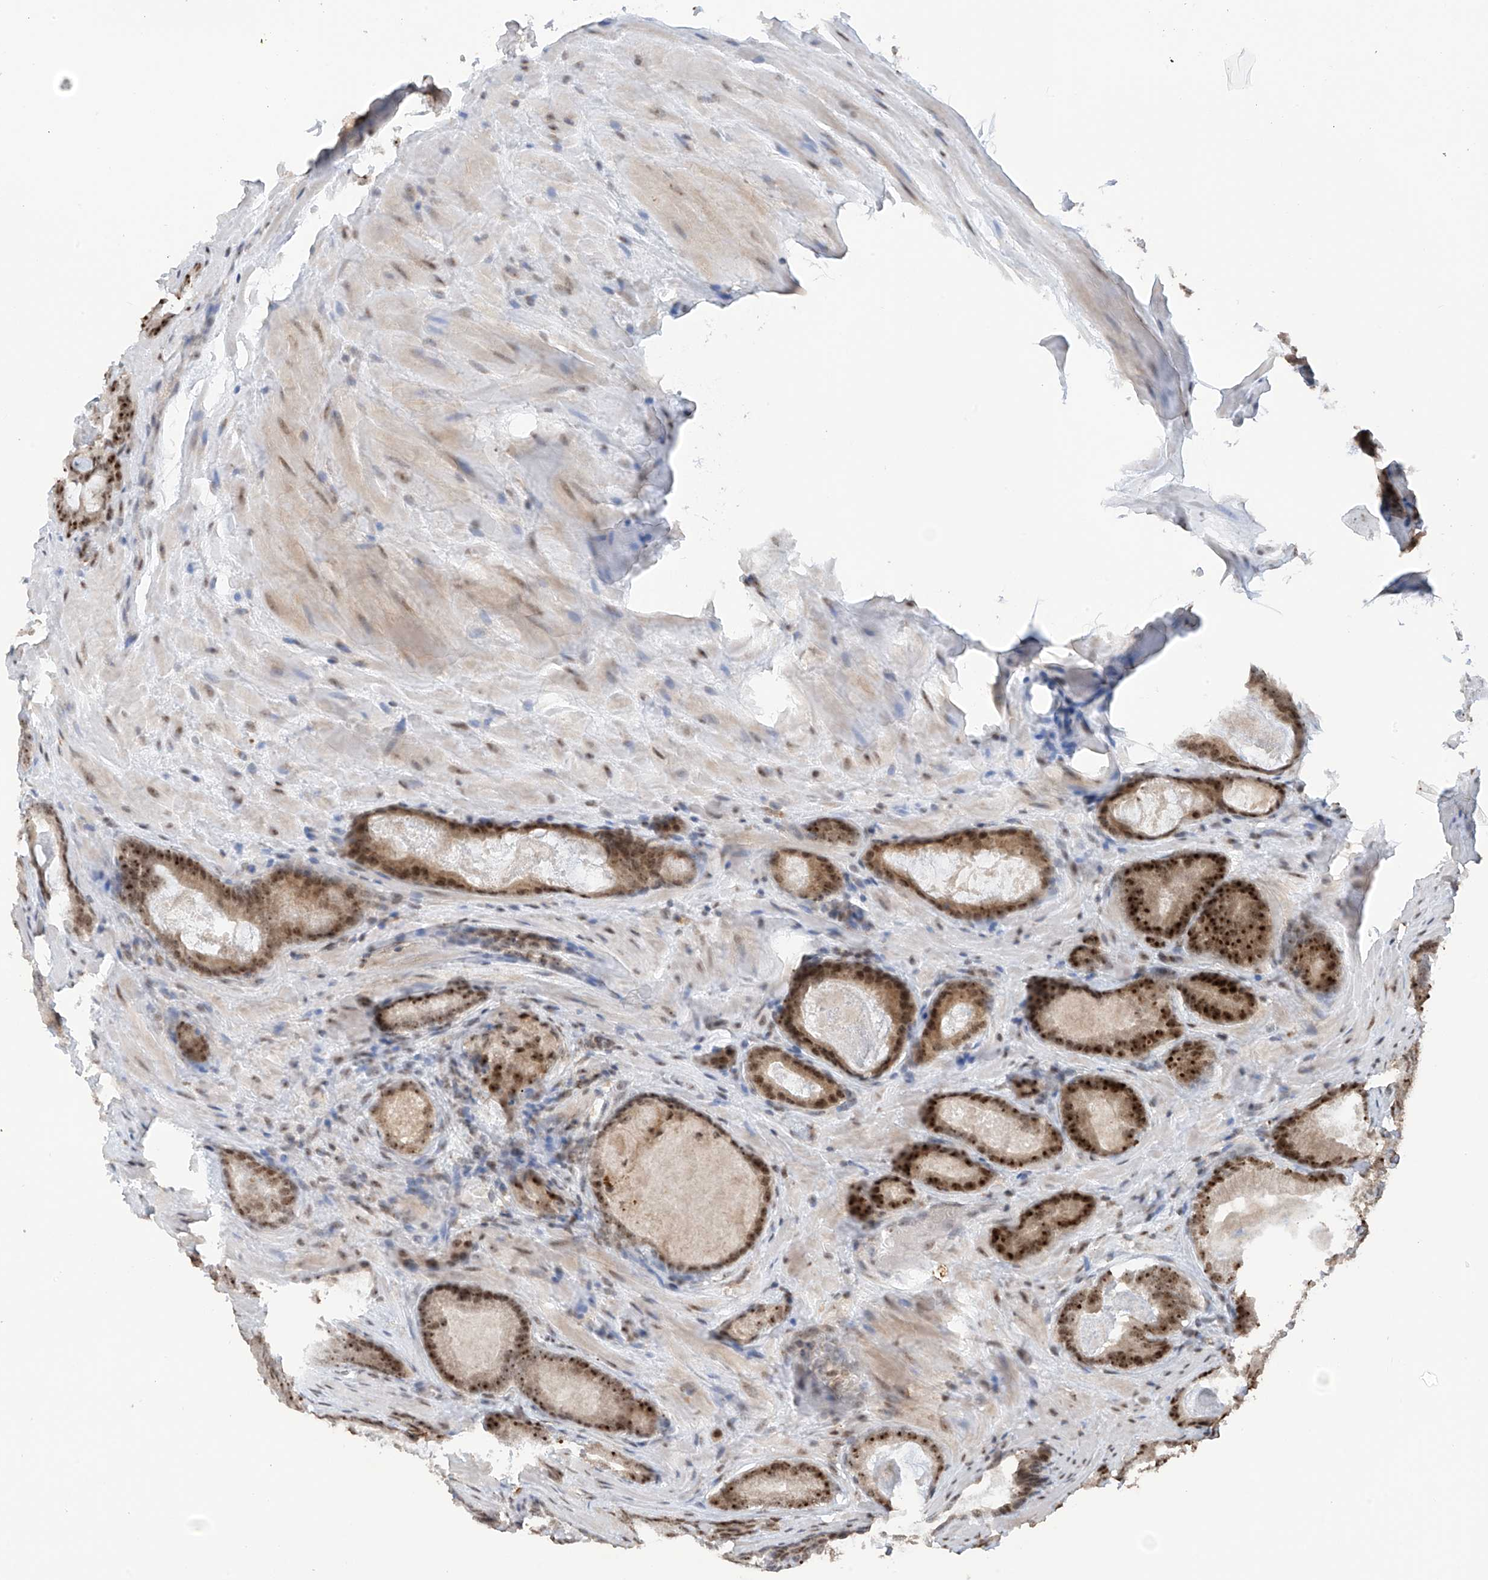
{"staining": {"intensity": "strong", "quantity": ">75%", "location": "cytoplasmic/membranous,nuclear"}, "tissue": "prostate cancer", "cell_type": "Tumor cells", "image_type": "cancer", "snomed": [{"axis": "morphology", "description": "Adenocarcinoma, High grade"}, {"axis": "topography", "description": "Prostate"}], "caption": "Immunohistochemistry photomicrograph of prostate cancer stained for a protein (brown), which exhibits high levels of strong cytoplasmic/membranous and nuclear expression in about >75% of tumor cells.", "gene": "C1orf131", "patient": {"sex": "male", "age": 66}}